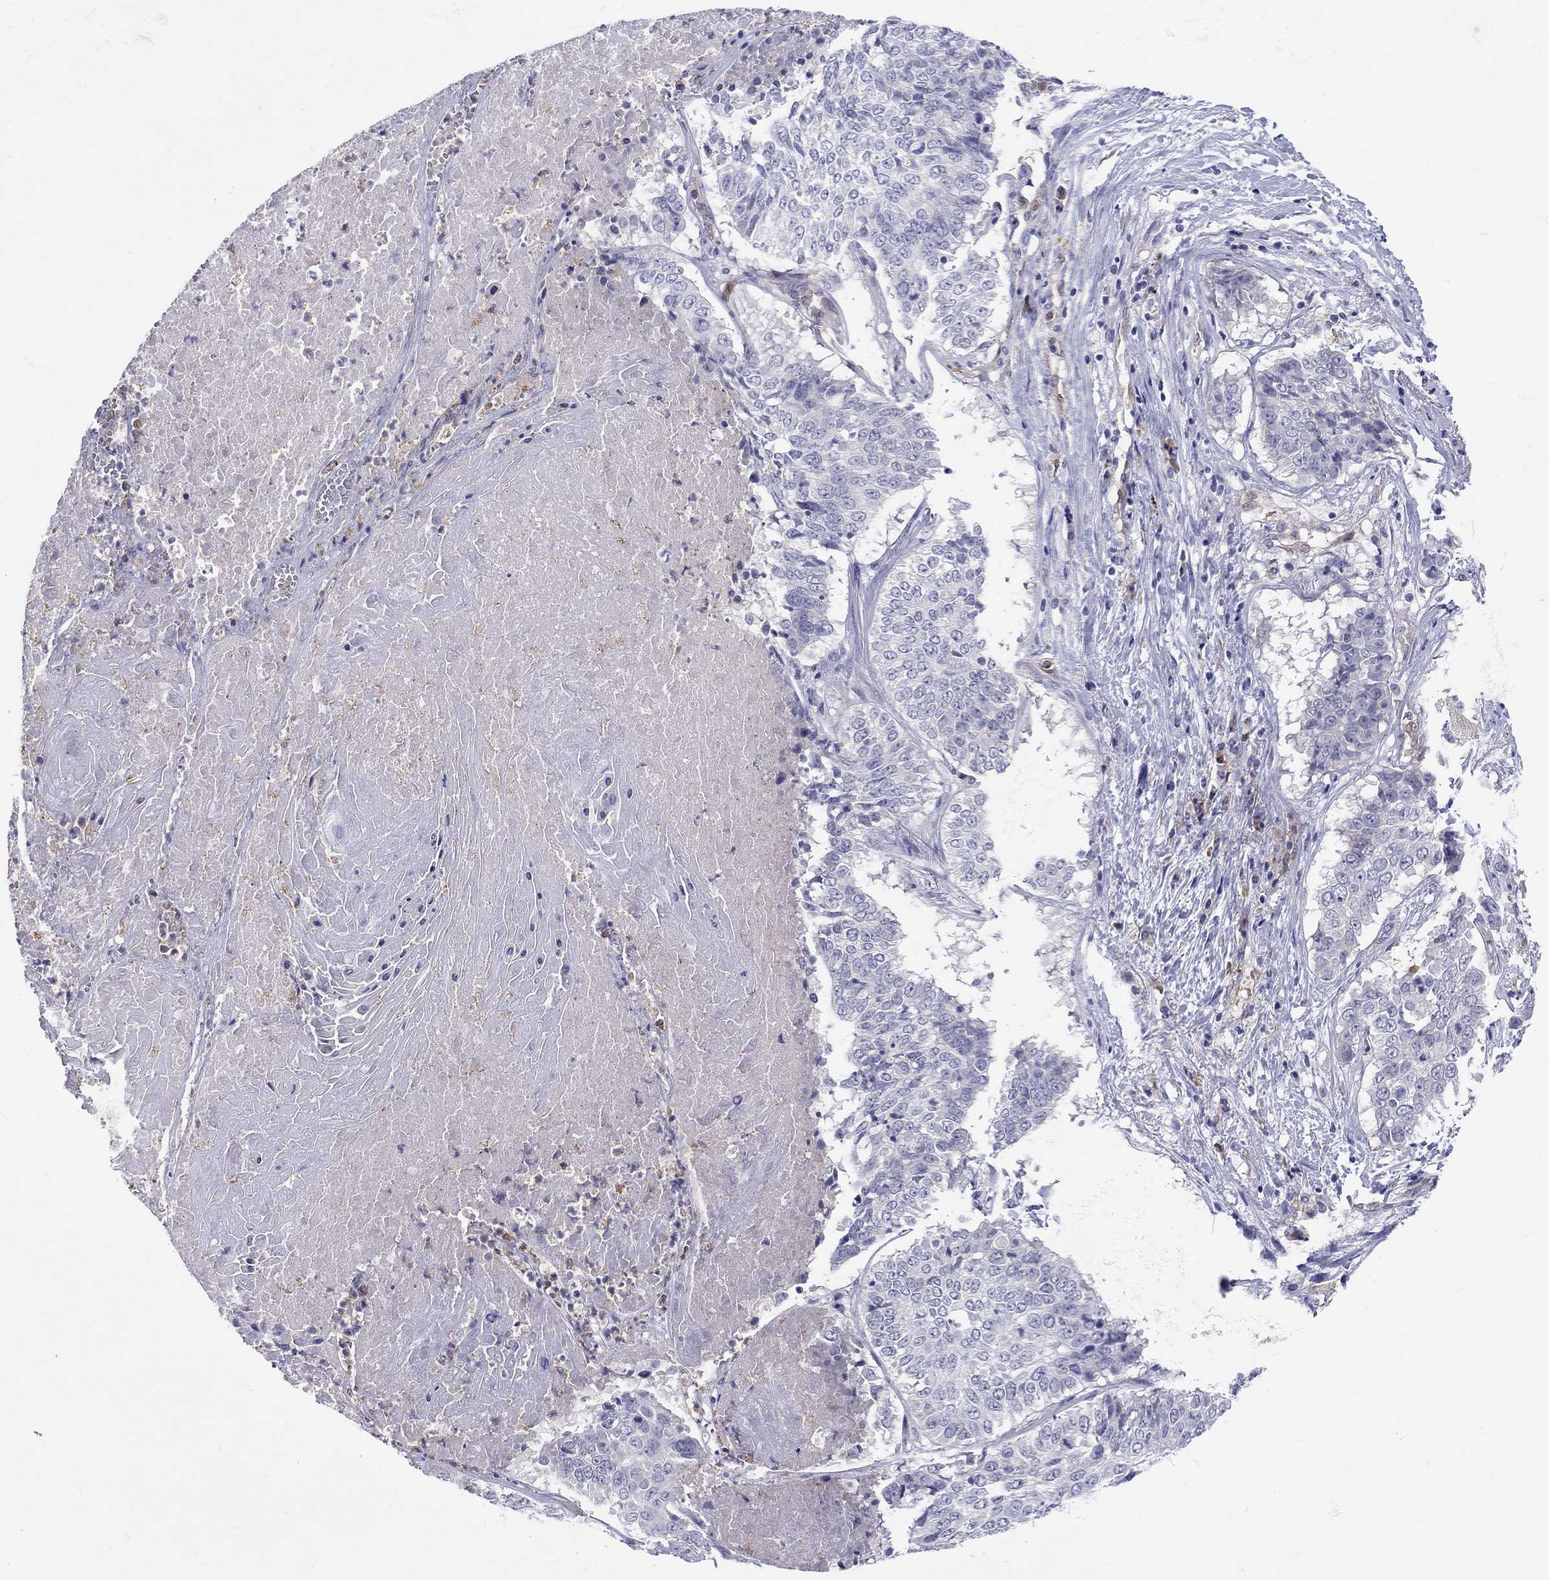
{"staining": {"intensity": "negative", "quantity": "none", "location": "none"}, "tissue": "lung cancer", "cell_type": "Tumor cells", "image_type": "cancer", "snomed": [{"axis": "morphology", "description": "Squamous cell carcinoma, NOS"}, {"axis": "topography", "description": "Lung"}], "caption": "Immunohistochemistry (IHC) of squamous cell carcinoma (lung) reveals no positivity in tumor cells. (Brightfield microscopy of DAB immunohistochemistry (IHC) at high magnification).", "gene": "ABCG4", "patient": {"sex": "male", "age": 64}}